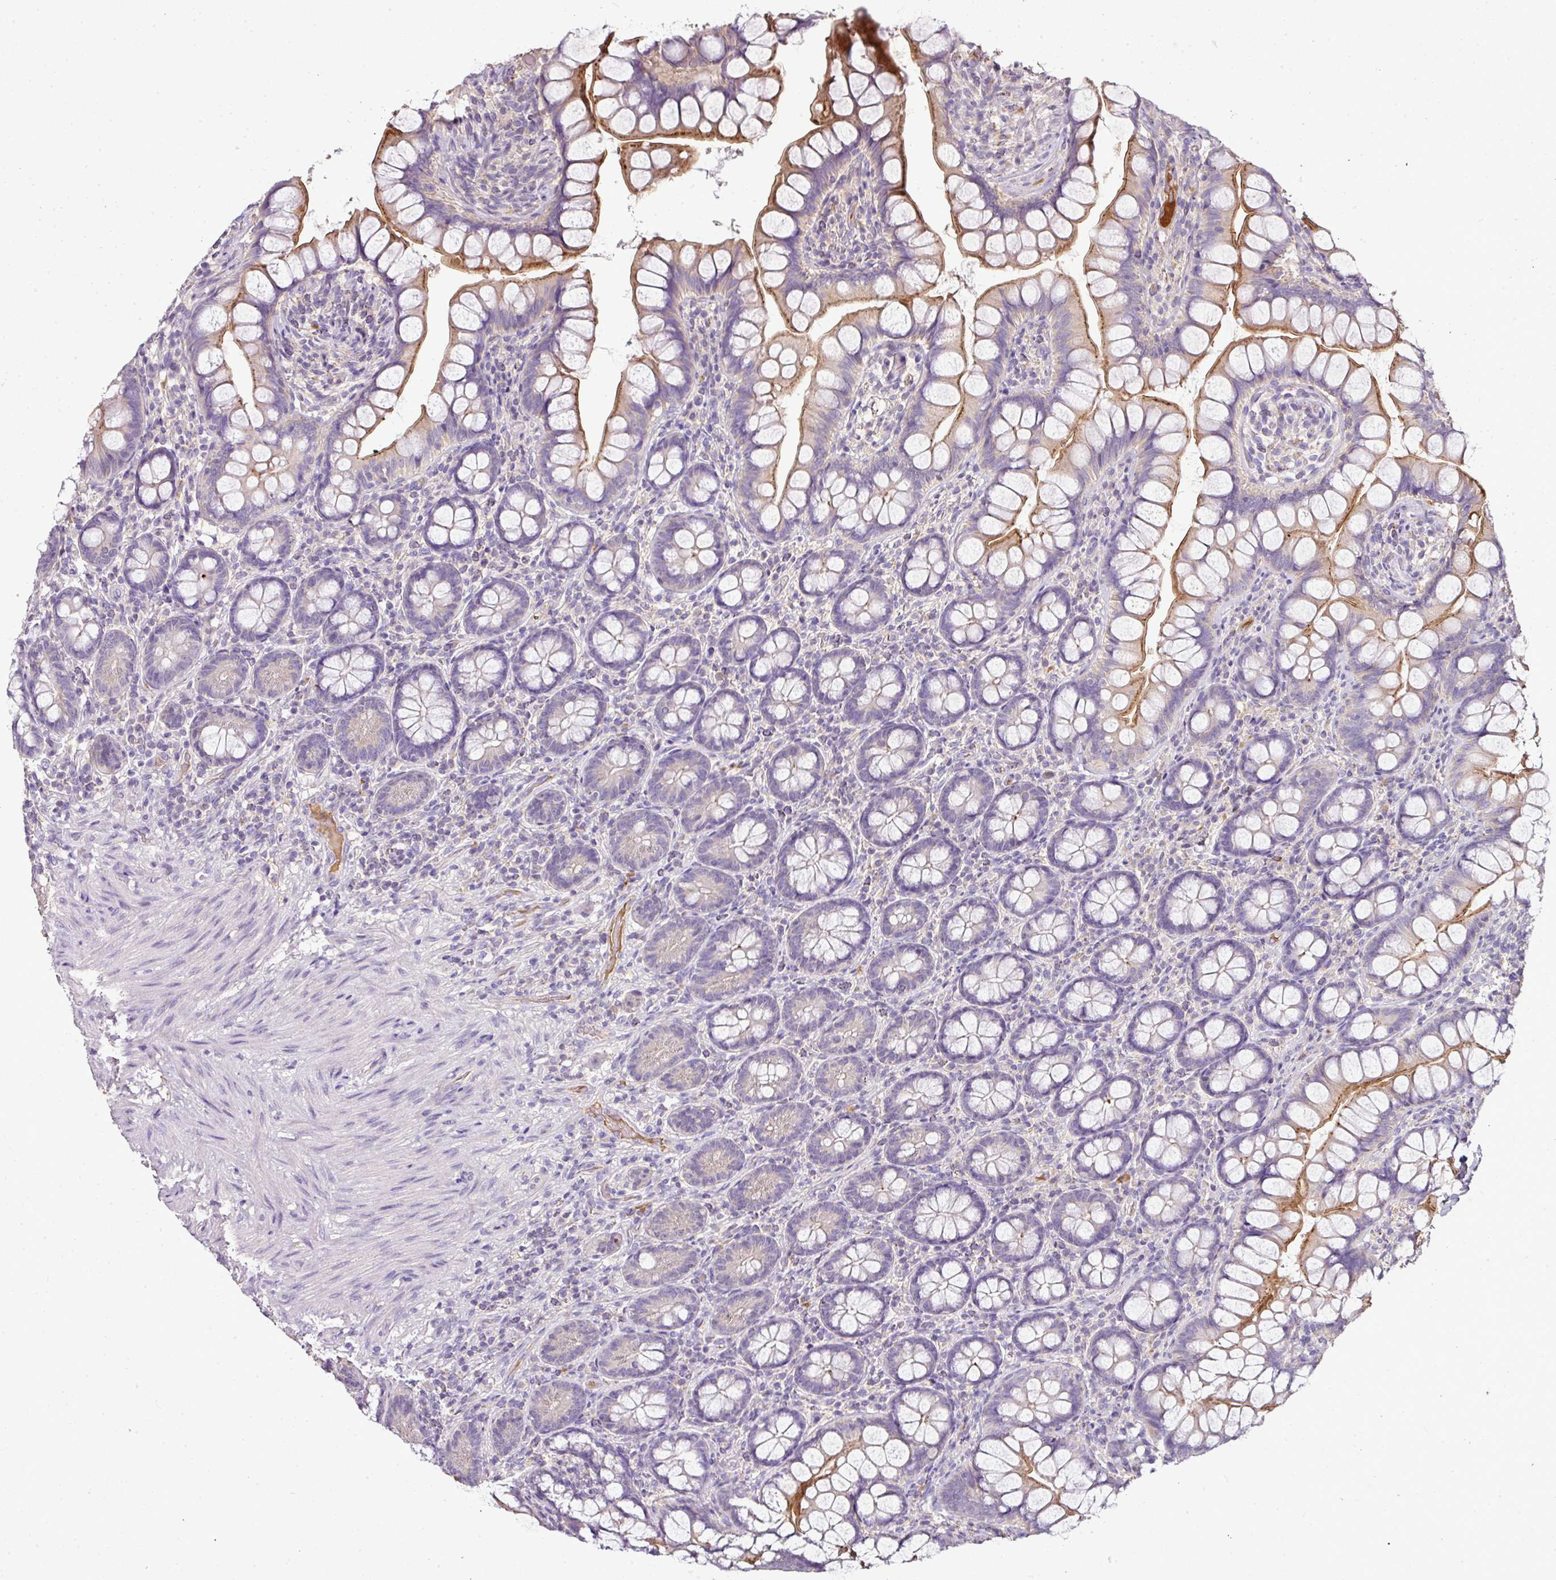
{"staining": {"intensity": "moderate", "quantity": "25%-75%", "location": "cytoplasmic/membranous"}, "tissue": "small intestine", "cell_type": "Glandular cells", "image_type": "normal", "snomed": [{"axis": "morphology", "description": "Normal tissue, NOS"}, {"axis": "topography", "description": "Small intestine"}], "caption": "Benign small intestine was stained to show a protein in brown. There is medium levels of moderate cytoplasmic/membranous staining in approximately 25%-75% of glandular cells.", "gene": "CAB39L", "patient": {"sex": "male", "age": 70}}